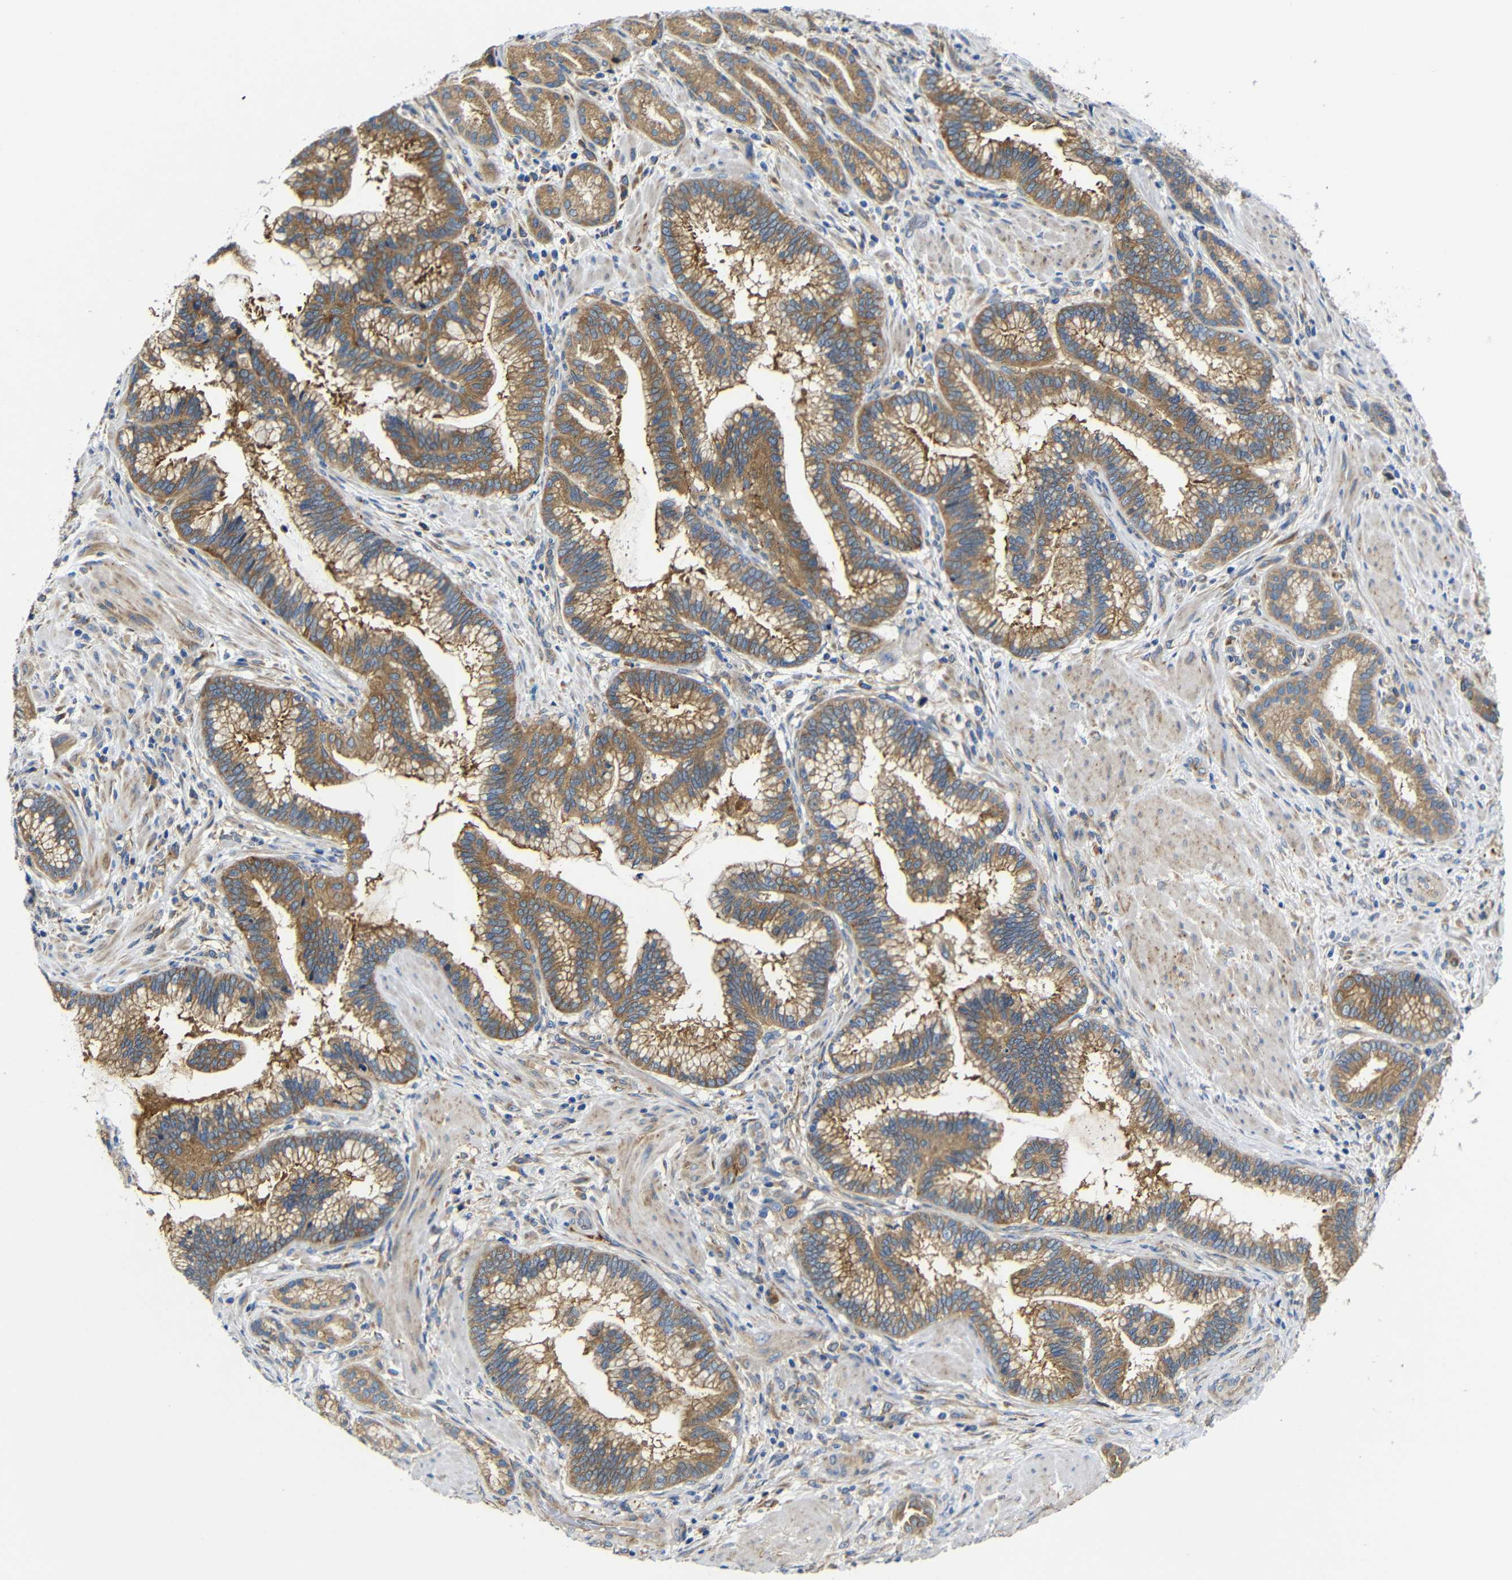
{"staining": {"intensity": "moderate", "quantity": ">75%", "location": "cytoplasmic/membranous"}, "tissue": "pancreatic cancer", "cell_type": "Tumor cells", "image_type": "cancer", "snomed": [{"axis": "morphology", "description": "Adenocarcinoma, NOS"}, {"axis": "topography", "description": "Pancreas"}], "caption": "Tumor cells exhibit moderate cytoplasmic/membranous staining in about >75% of cells in adenocarcinoma (pancreatic).", "gene": "CLCC1", "patient": {"sex": "female", "age": 64}}